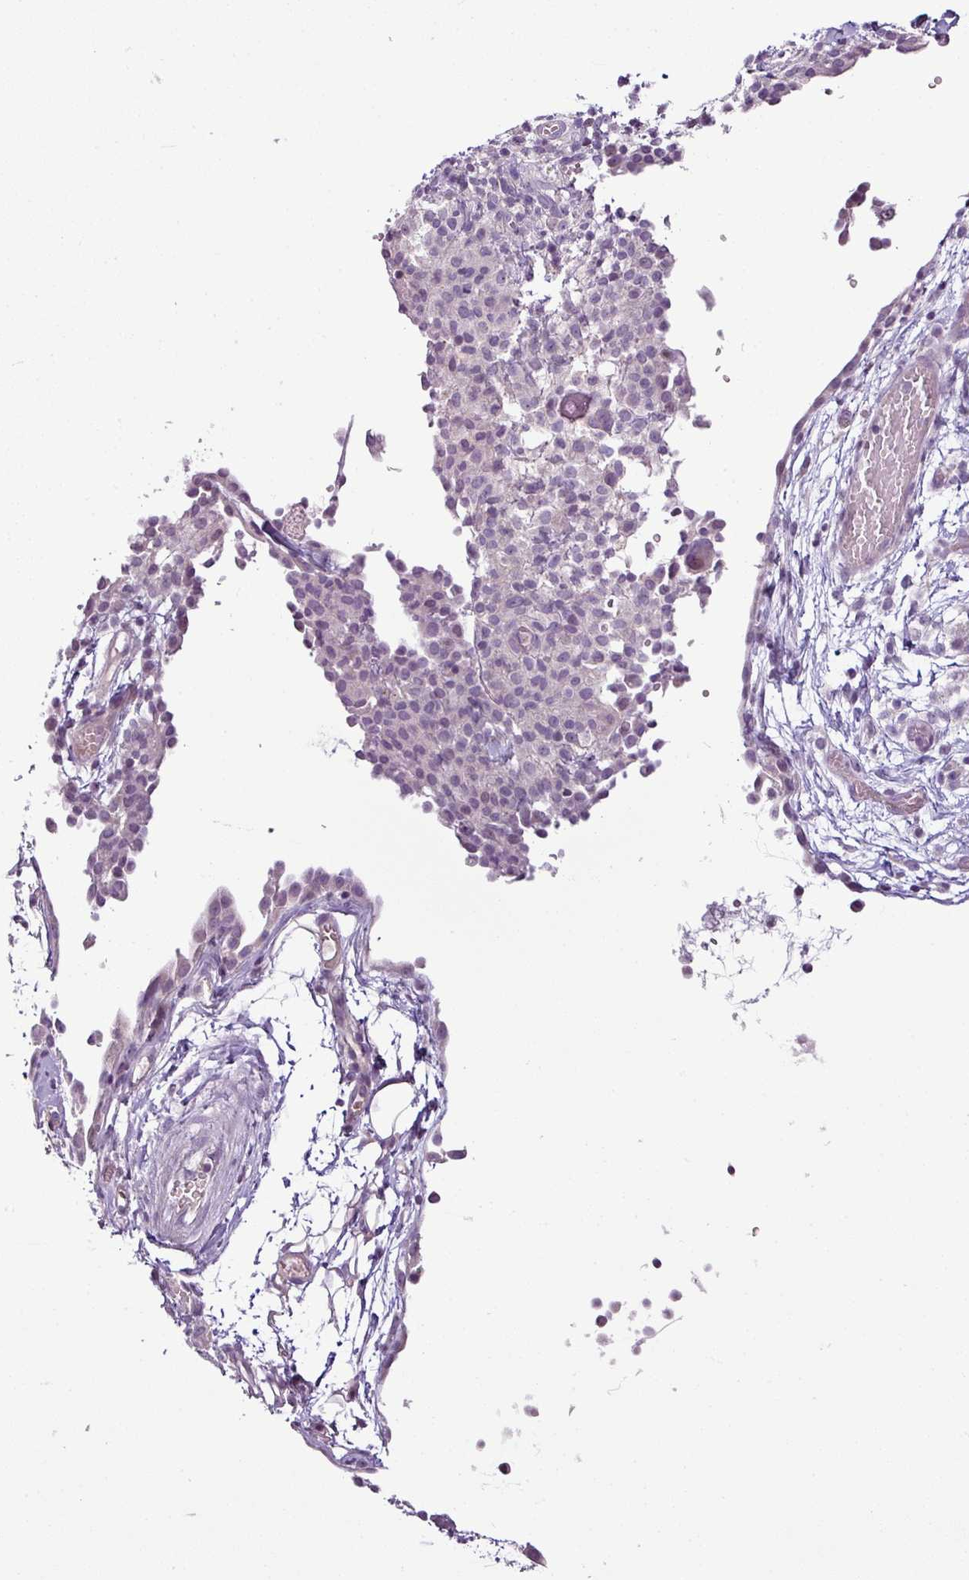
{"staining": {"intensity": "negative", "quantity": "none", "location": "none"}, "tissue": "ovarian cancer", "cell_type": "Tumor cells", "image_type": "cancer", "snomed": [{"axis": "morphology", "description": "Carcinoma, endometroid"}, {"axis": "topography", "description": "Ovary"}], "caption": "Immunohistochemistry (IHC) micrograph of human ovarian cancer (endometroid carcinoma) stained for a protein (brown), which exhibits no positivity in tumor cells. Brightfield microscopy of immunohistochemistry (IHC) stained with DAB (brown) and hematoxylin (blue), captured at high magnification.", "gene": "TEX30", "patient": {"sex": "female", "age": 42}}